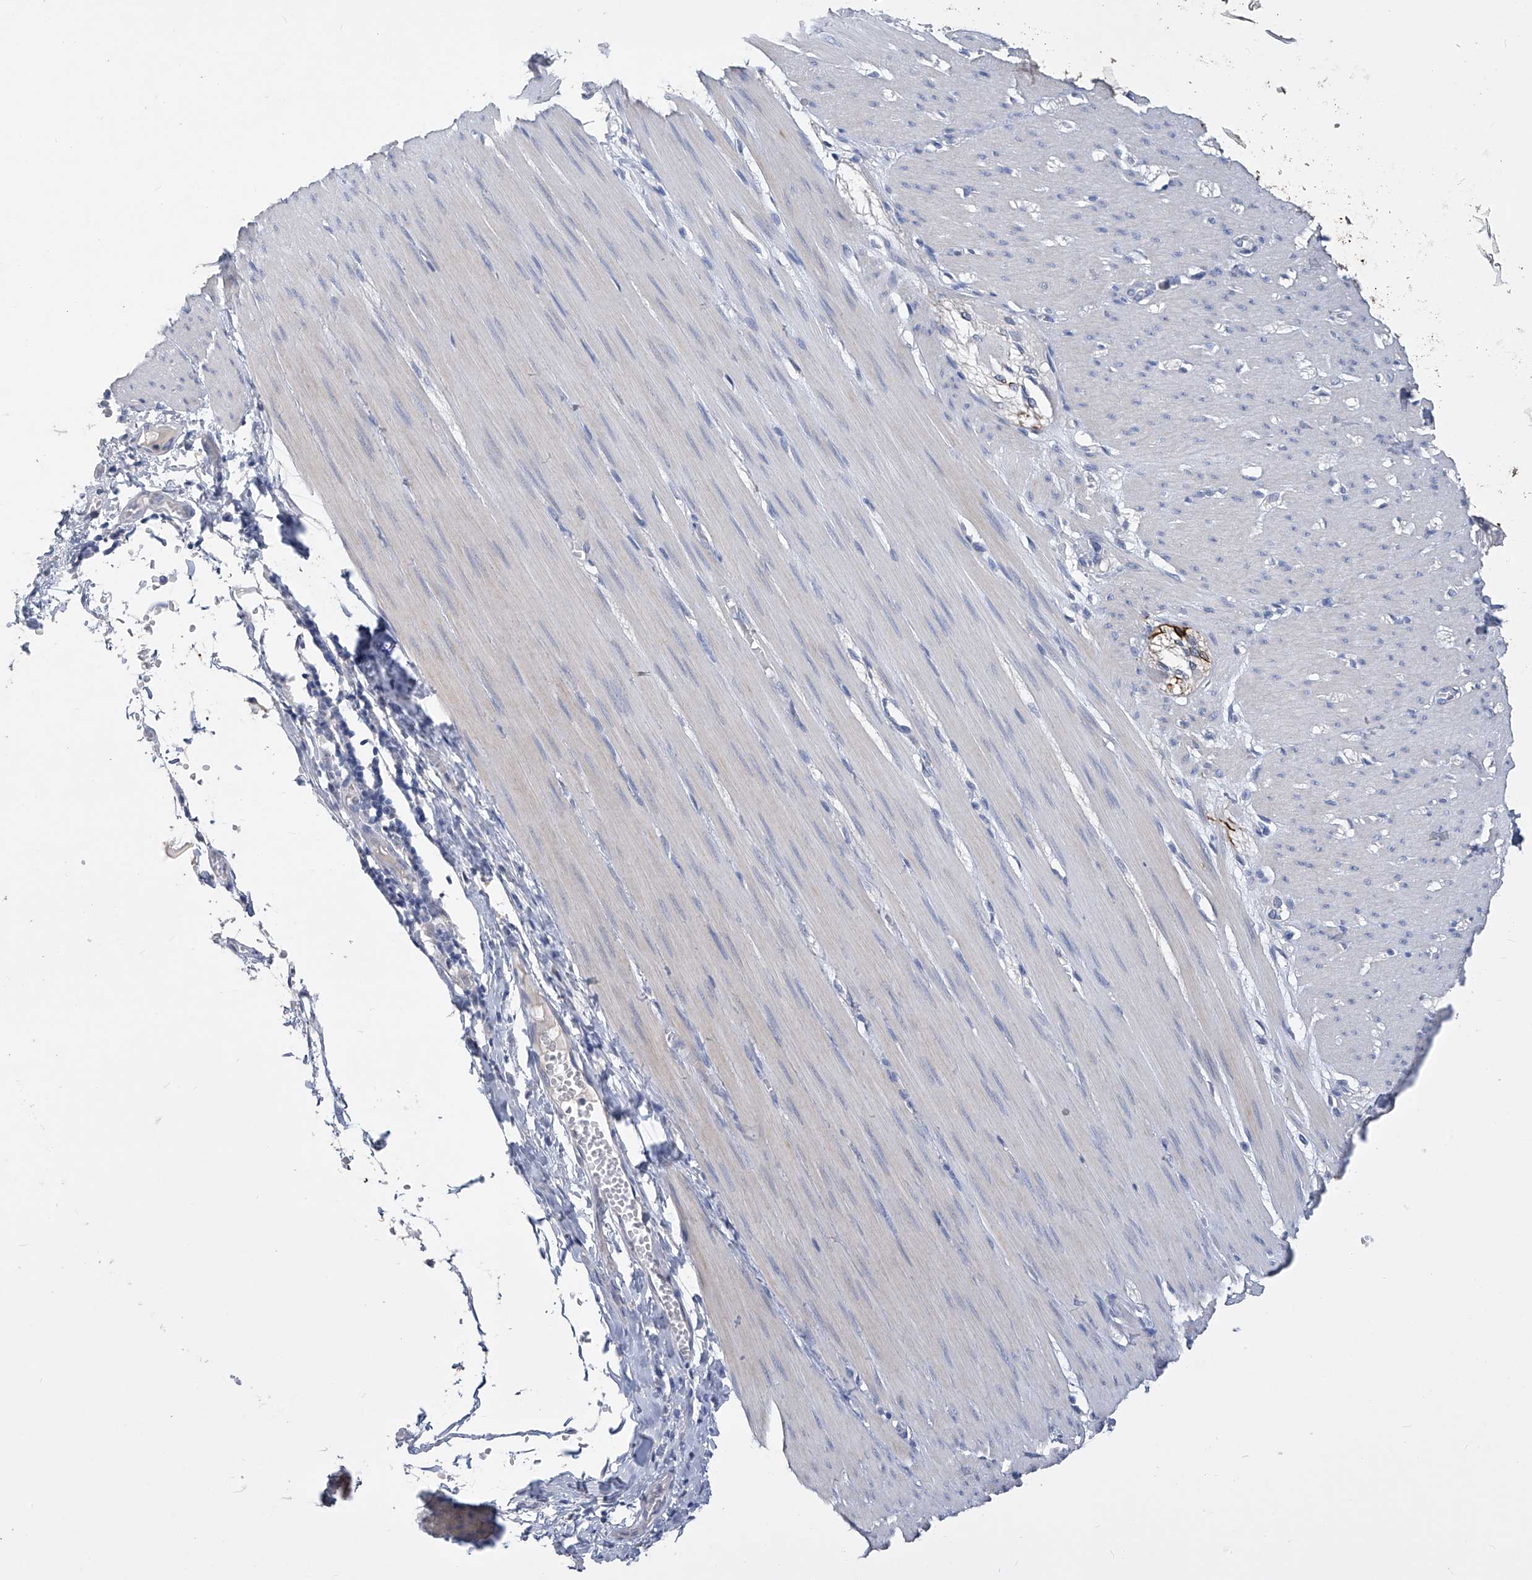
{"staining": {"intensity": "negative", "quantity": "none", "location": "none"}, "tissue": "smooth muscle", "cell_type": "Smooth muscle cells", "image_type": "normal", "snomed": [{"axis": "morphology", "description": "Normal tissue, NOS"}, {"axis": "morphology", "description": "Adenocarcinoma, NOS"}, {"axis": "topography", "description": "Colon"}, {"axis": "topography", "description": "Peripheral nerve tissue"}], "caption": "IHC of normal human smooth muscle shows no expression in smooth muscle cells. (Brightfield microscopy of DAB (3,3'-diaminobenzidine) immunohistochemistry at high magnification).", "gene": "ADRA1A", "patient": {"sex": "male", "age": 14}}